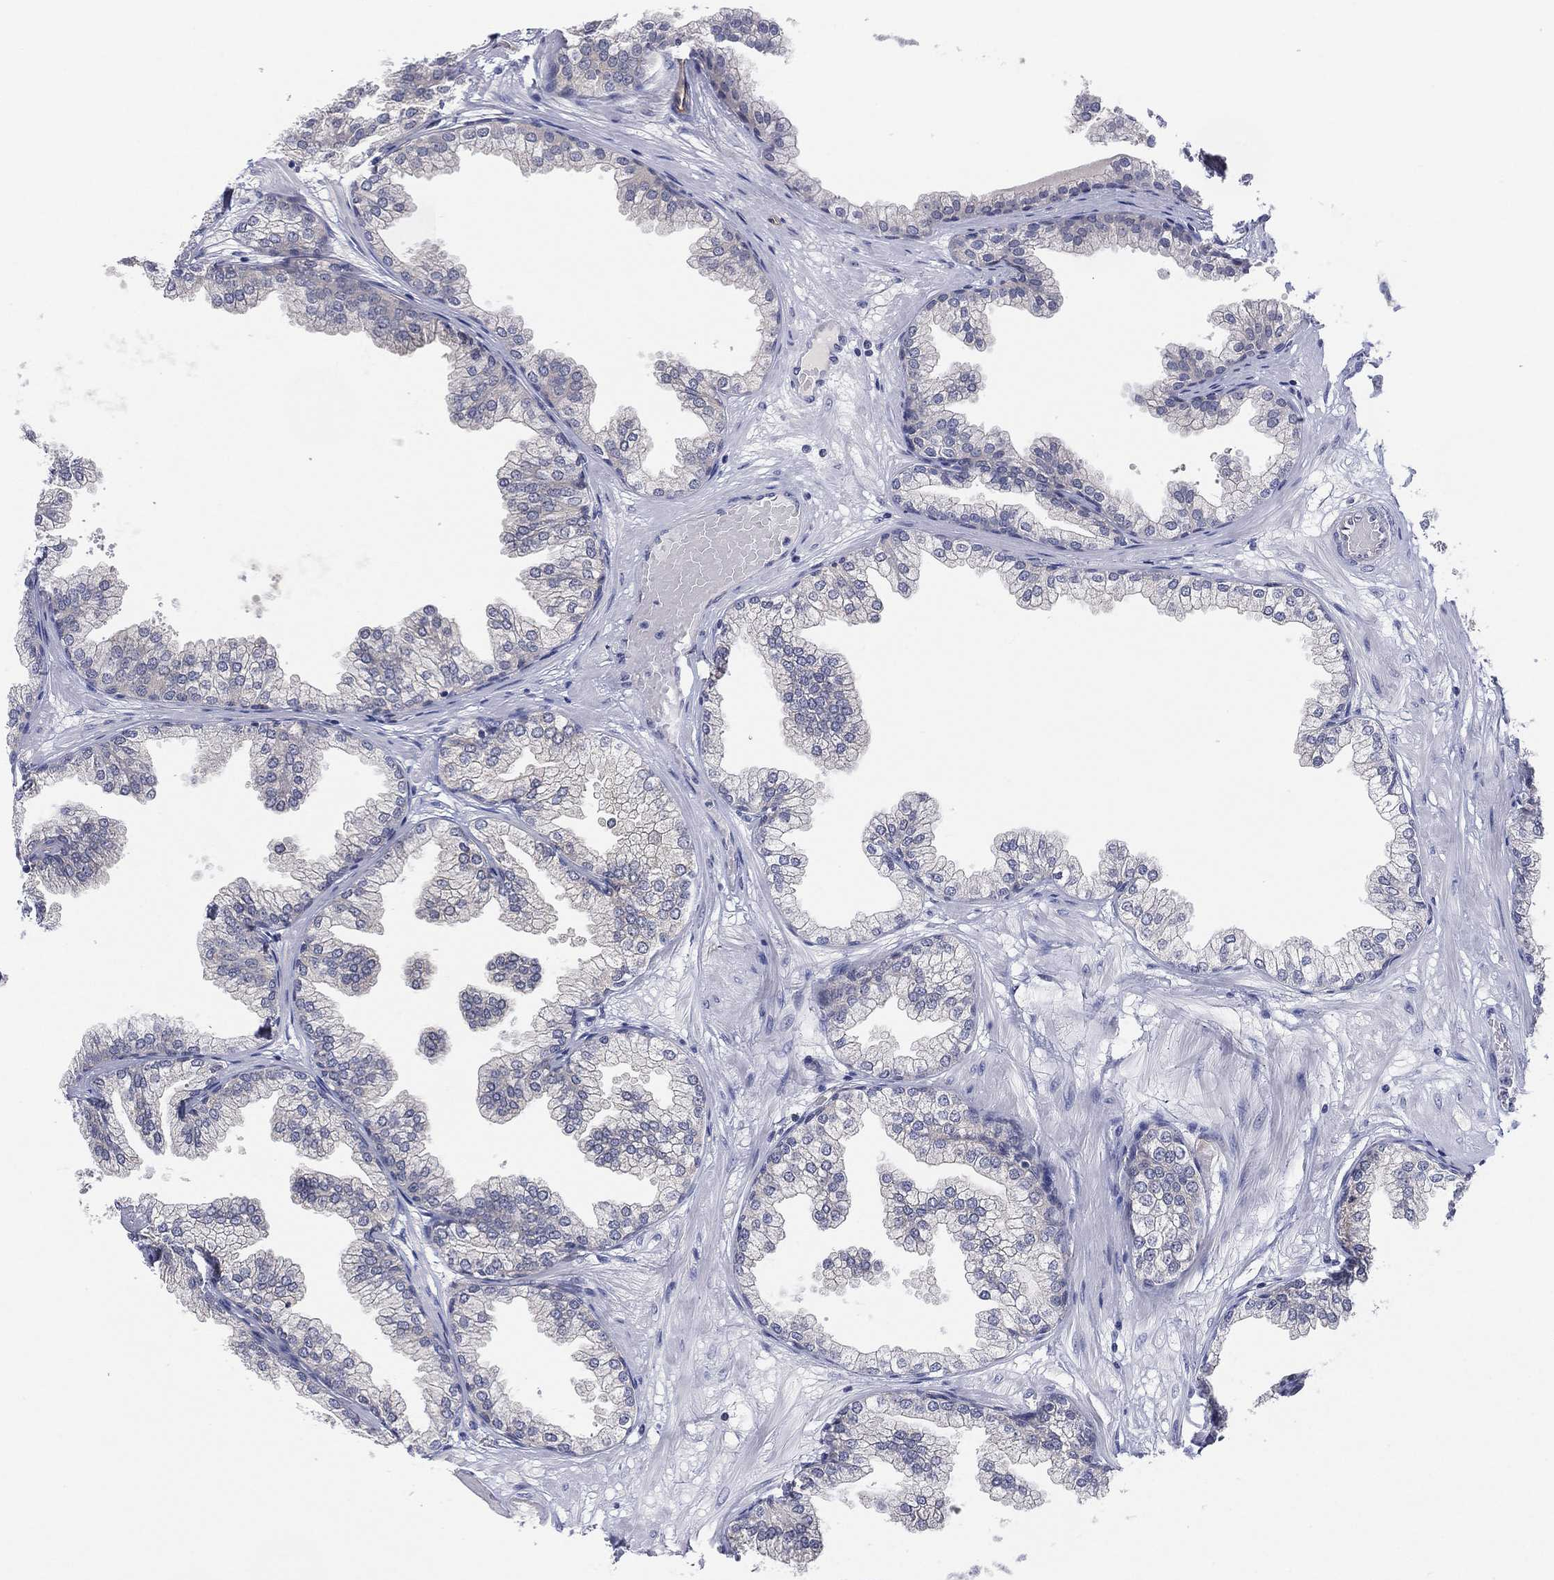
{"staining": {"intensity": "negative", "quantity": "none", "location": "none"}, "tissue": "prostate", "cell_type": "Glandular cells", "image_type": "normal", "snomed": [{"axis": "morphology", "description": "Normal tissue, NOS"}, {"axis": "topography", "description": "Prostate"}], "caption": "Human prostate stained for a protein using IHC shows no positivity in glandular cells.", "gene": "C5orf46", "patient": {"sex": "male", "age": 37}}